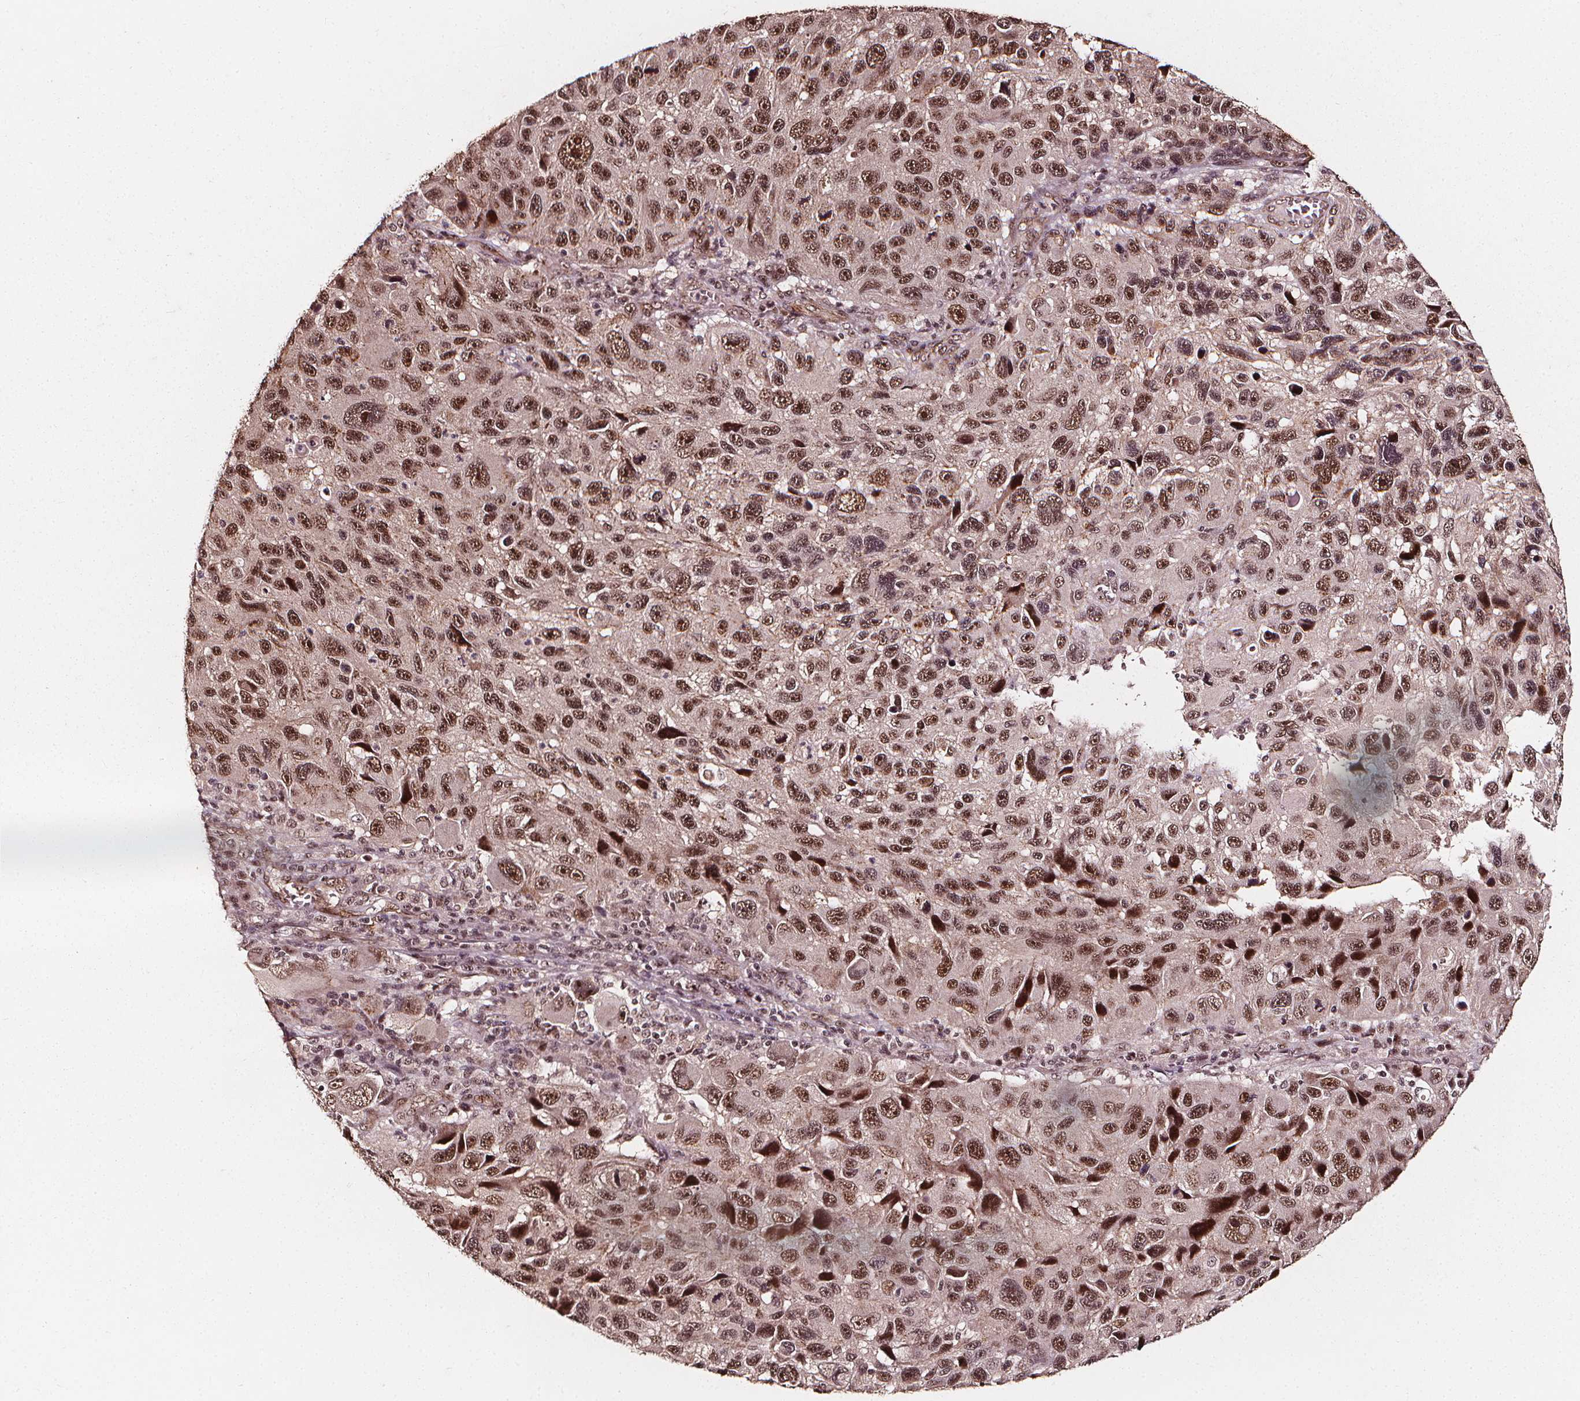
{"staining": {"intensity": "moderate", "quantity": ">75%", "location": "nuclear"}, "tissue": "melanoma", "cell_type": "Tumor cells", "image_type": "cancer", "snomed": [{"axis": "morphology", "description": "Malignant melanoma, NOS"}, {"axis": "topography", "description": "Skin"}], "caption": "Protein analysis of melanoma tissue exhibits moderate nuclear positivity in about >75% of tumor cells.", "gene": "EXOSC9", "patient": {"sex": "male", "age": 53}}